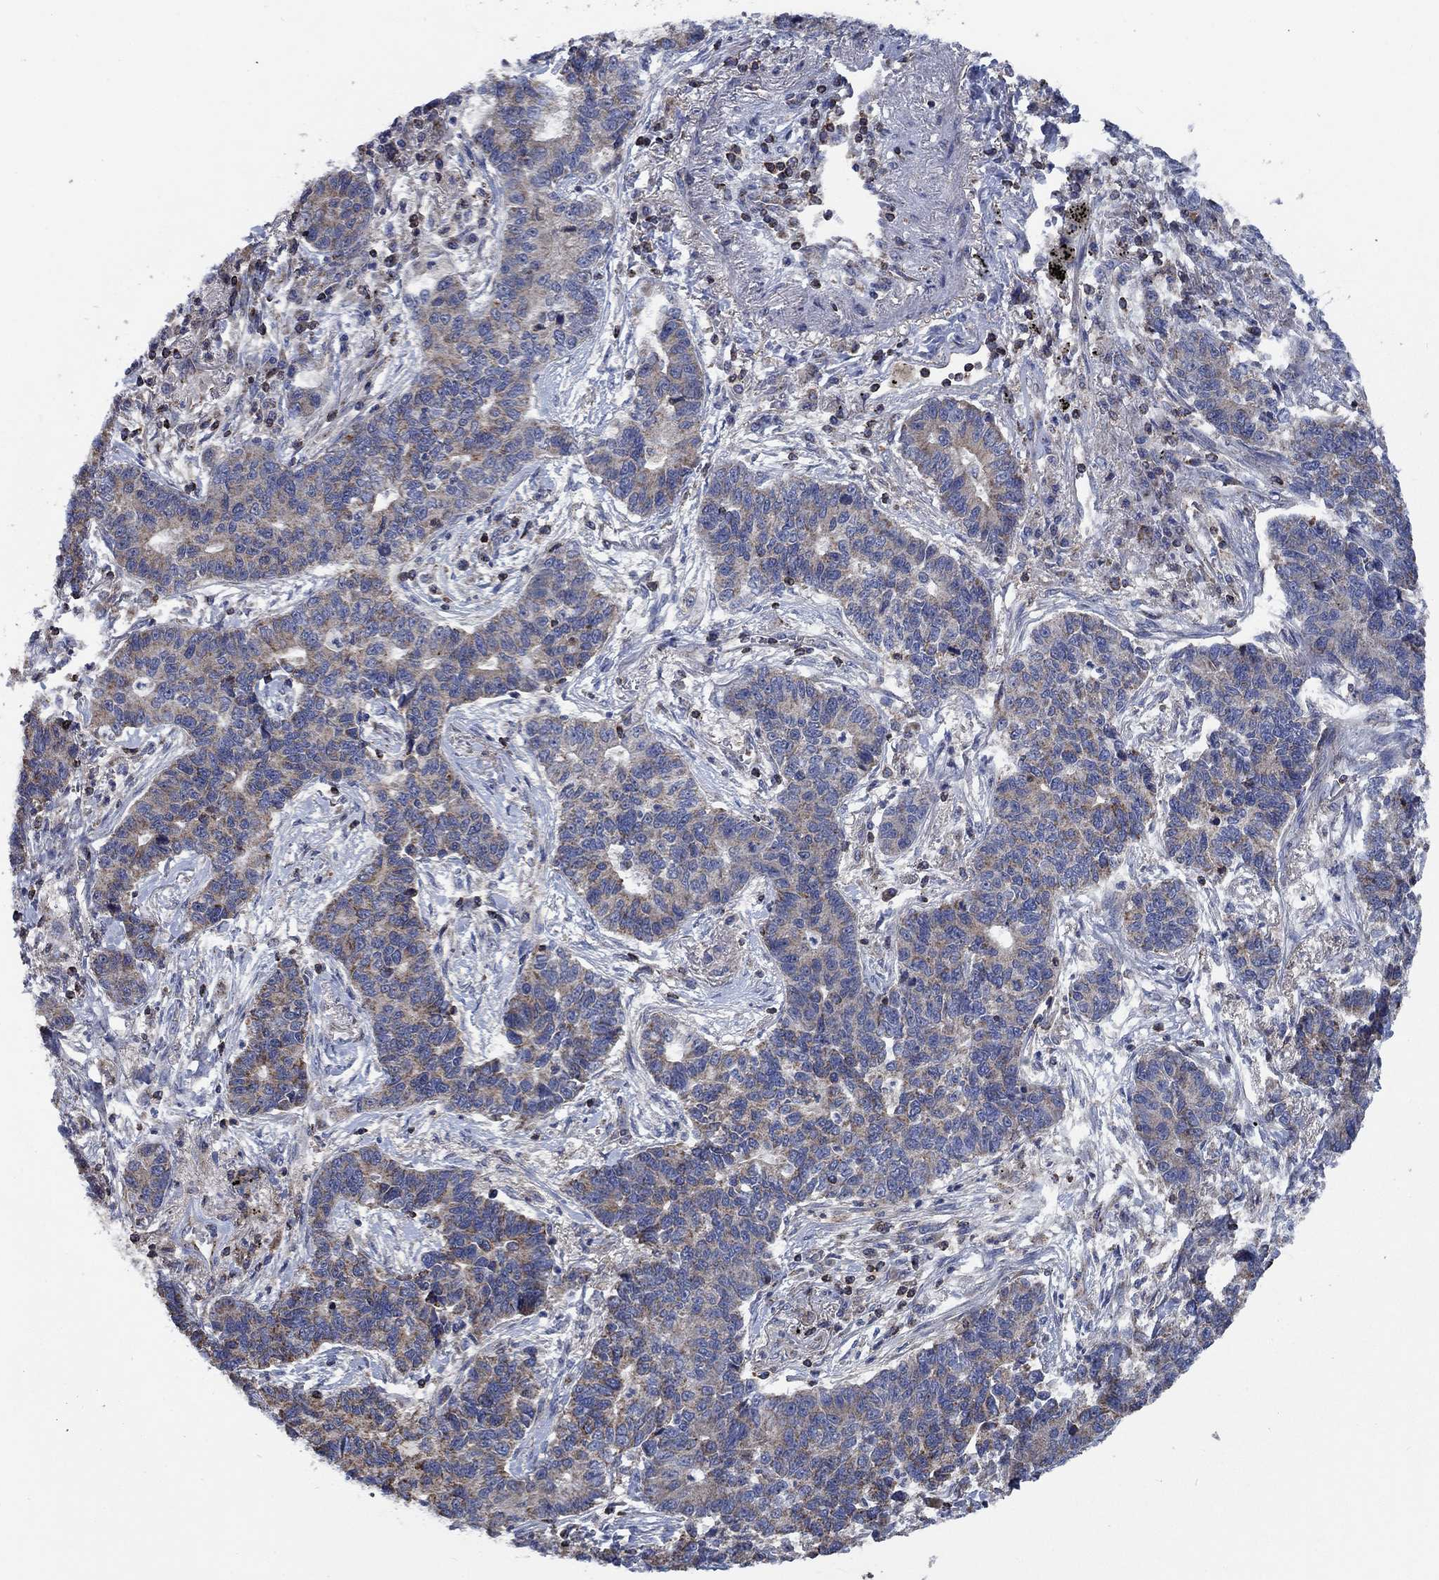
{"staining": {"intensity": "weak", "quantity": ">75%", "location": "cytoplasmic/membranous"}, "tissue": "lung cancer", "cell_type": "Tumor cells", "image_type": "cancer", "snomed": [{"axis": "morphology", "description": "Adenocarcinoma, NOS"}, {"axis": "topography", "description": "Lung"}], "caption": "Approximately >75% of tumor cells in lung cancer (adenocarcinoma) display weak cytoplasmic/membranous protein staining as visualized by brown immunohistochemical staining.", "gene": "STXBP6", "patient": {"sex": "female", "age": 57}}